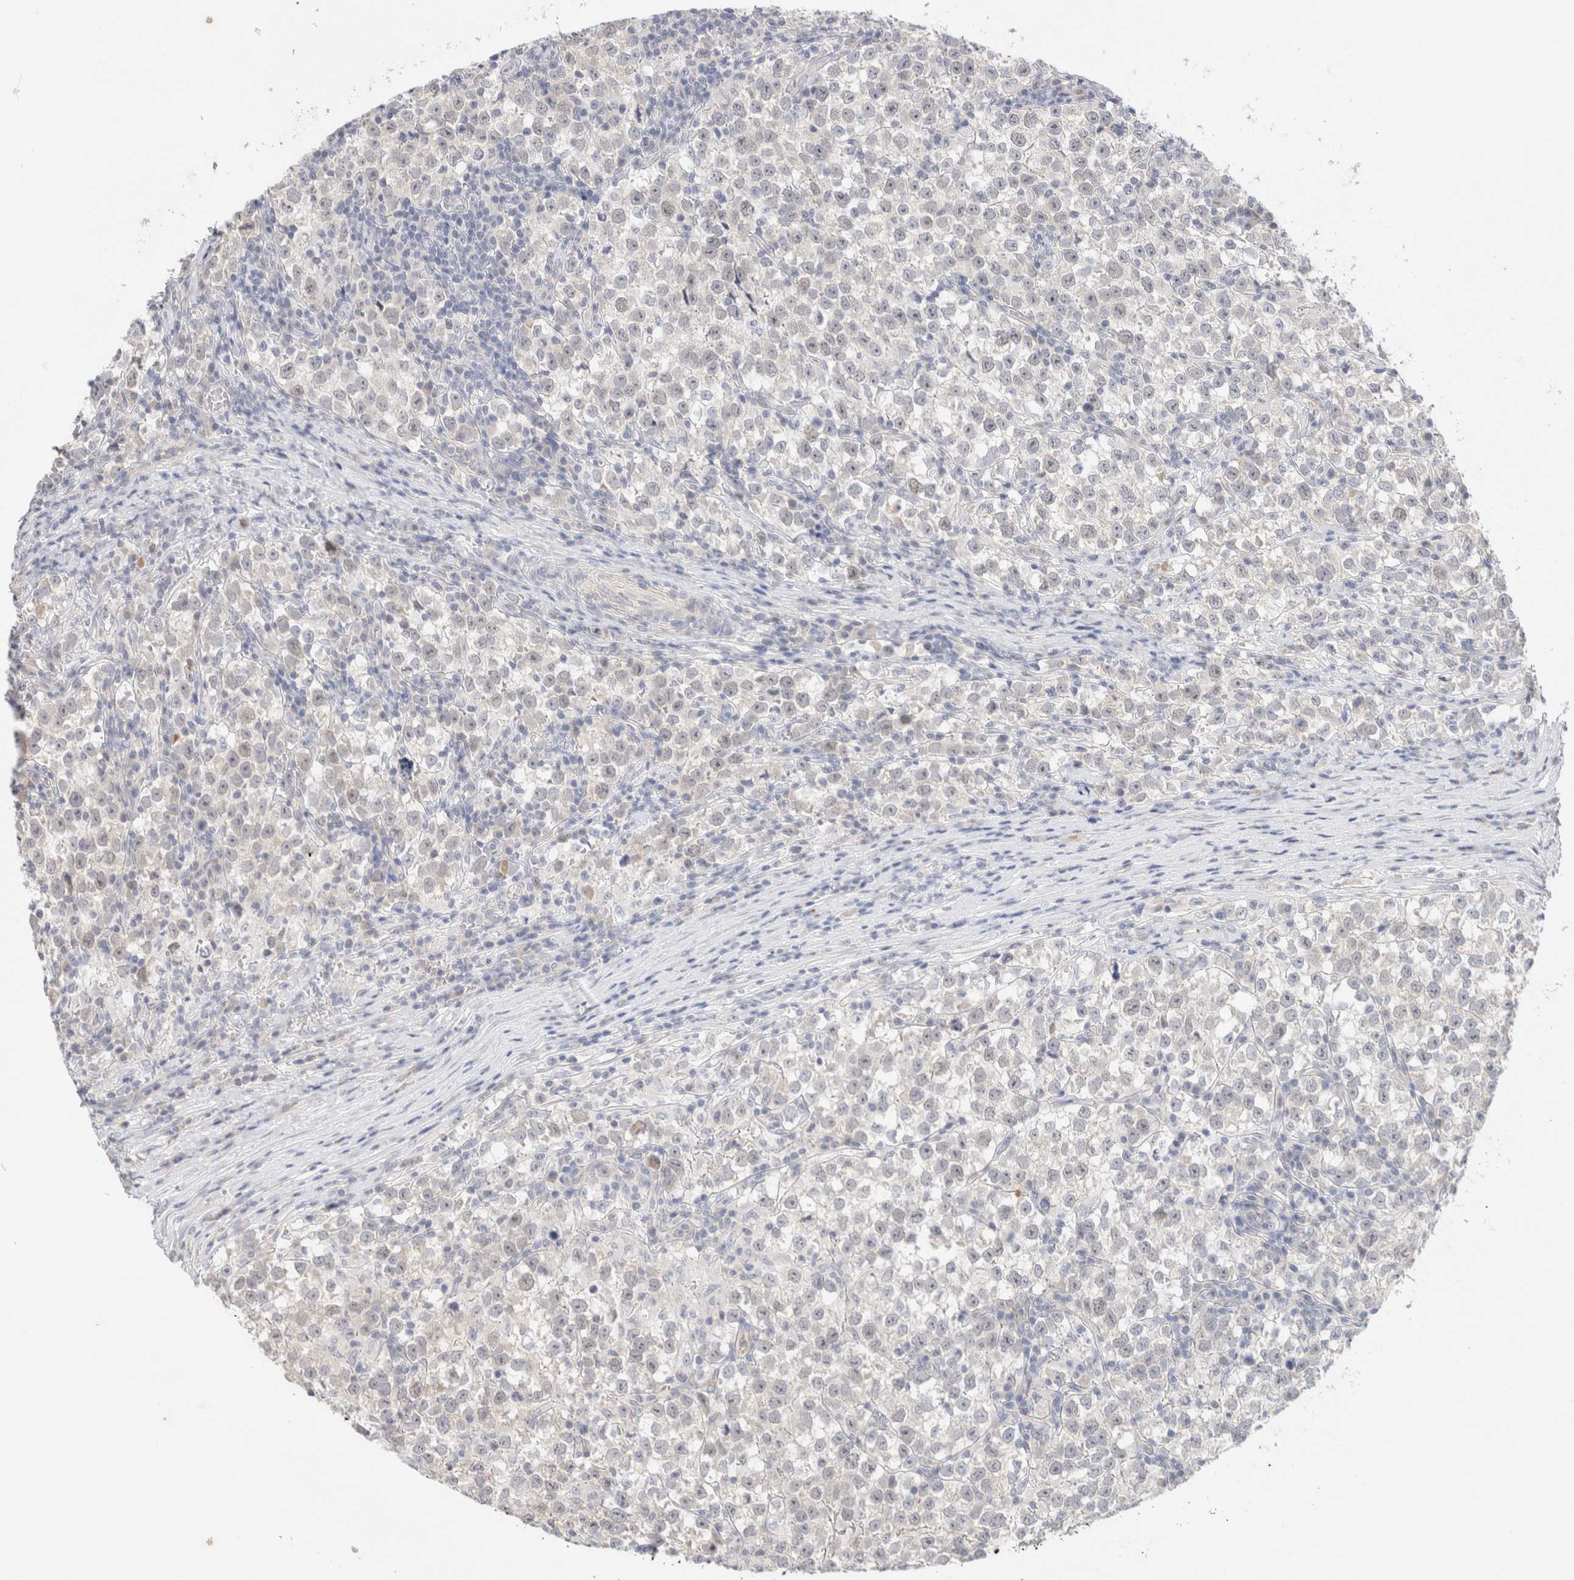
{"staining": {"intensity": "negative", "quantity": "none", "location": "none"}, "tissue": "testis cancer", "cell_type": "Tumor cells", "image_type": "cancer", "snomed": [{"axis": "morphology", "description": "Normal tissue, NOS"}, {"axis": "morphology", "description": "Seminoma, NOS"}, {"axis": "topography", "description": "Testis"}], "caption": "High magnification brightfield microscopy of testis seminoma stained with DAB (brown) and counterstained with hematoxylin (blue): tumor cells show no significant expression.", "gene": "SPRTN", "patient": {"sex": "male", "age": 43}}